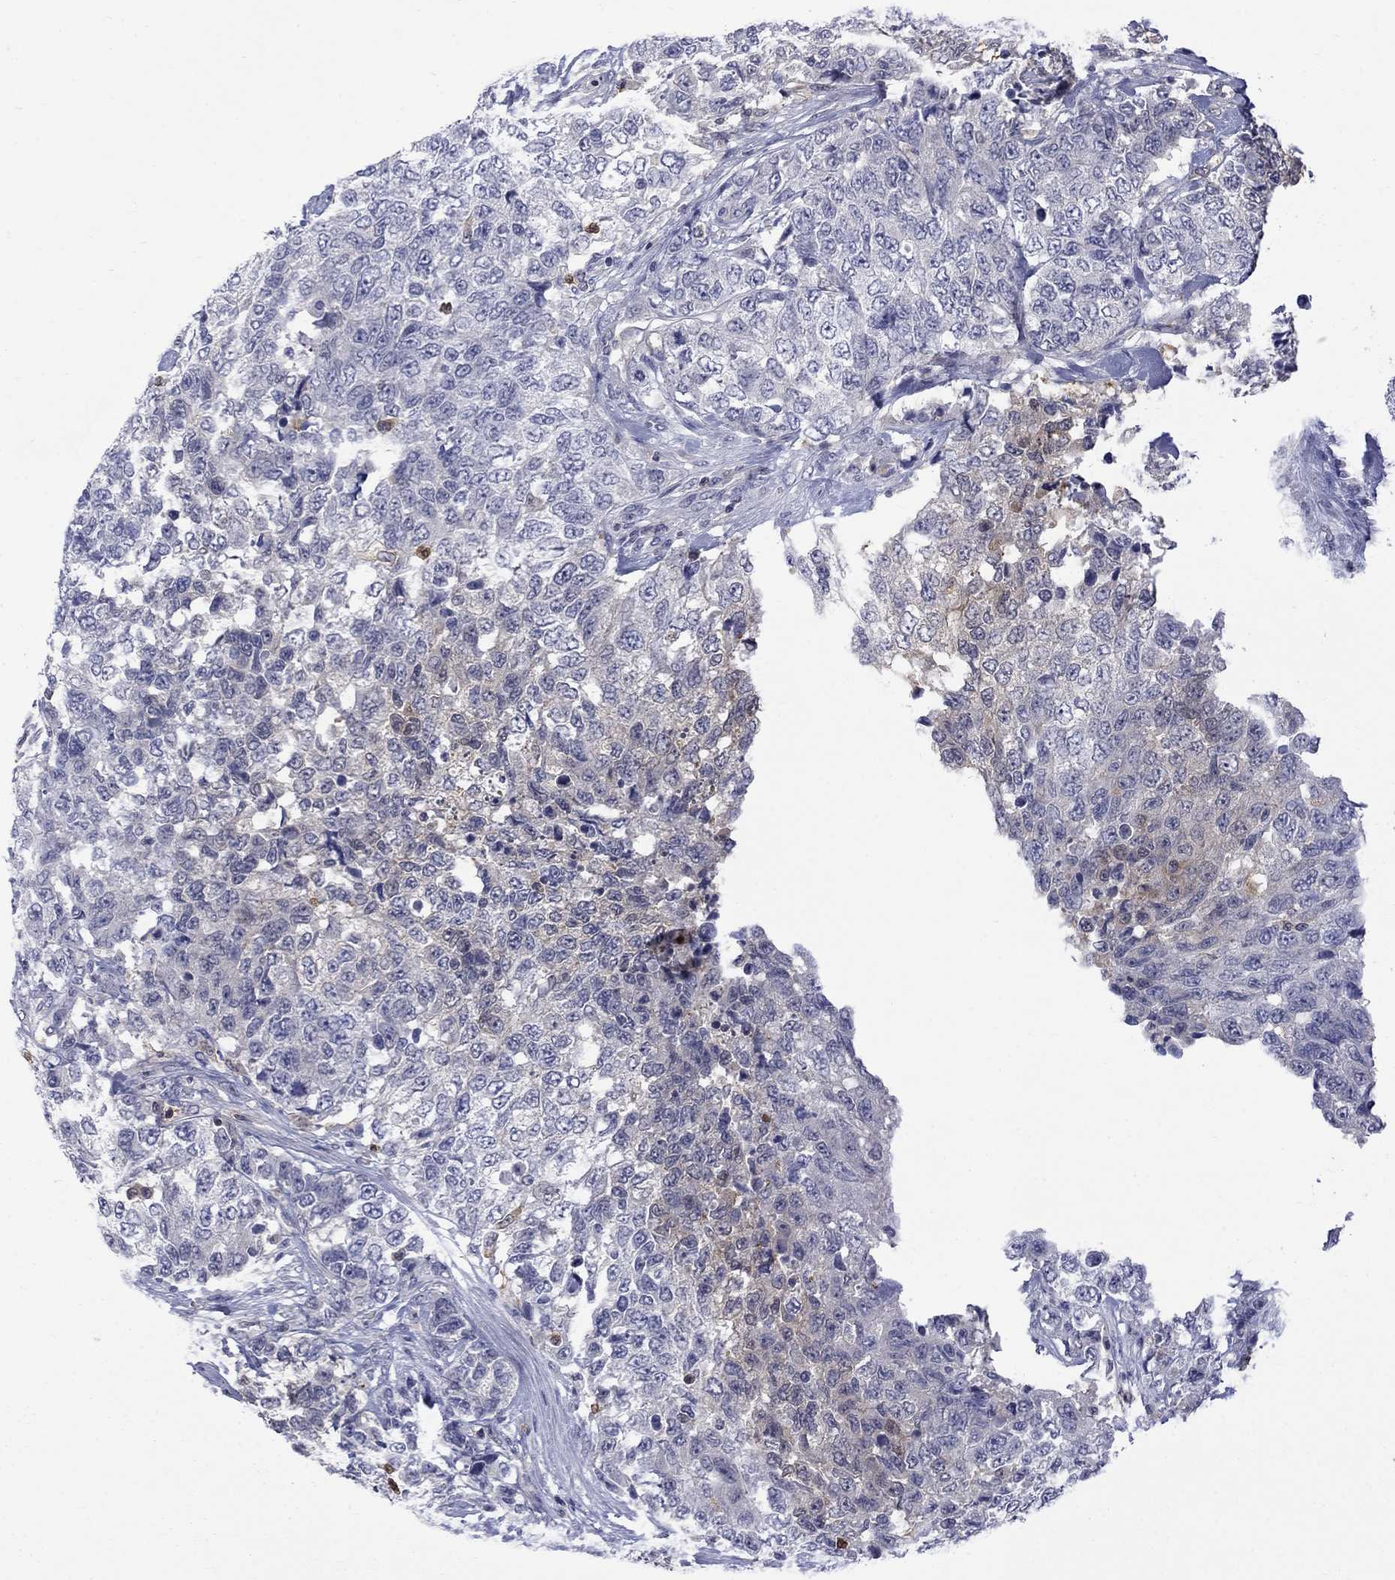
{"staining": {"intensity": "moderate", "quantity": "<25%", "location": "cytoplasmic/membranous"}, "tissue": "urothelial cancer", "cell_type": "Tumor cells", "image_type": "cancer", "snomed": [{"axis": "morphology", "description": "Urothelial carcinoma, High grade"}, {"axis": "topography", "description": "Urinary bladder"}], "caption": "A photomicrograph of urothelial cancer stained for a protein reveals moderate cytoplasmic/membranous brown staining in tumor cells.", "gene": "HKDC1", "patient": {"sex": "female", "age": 78}}